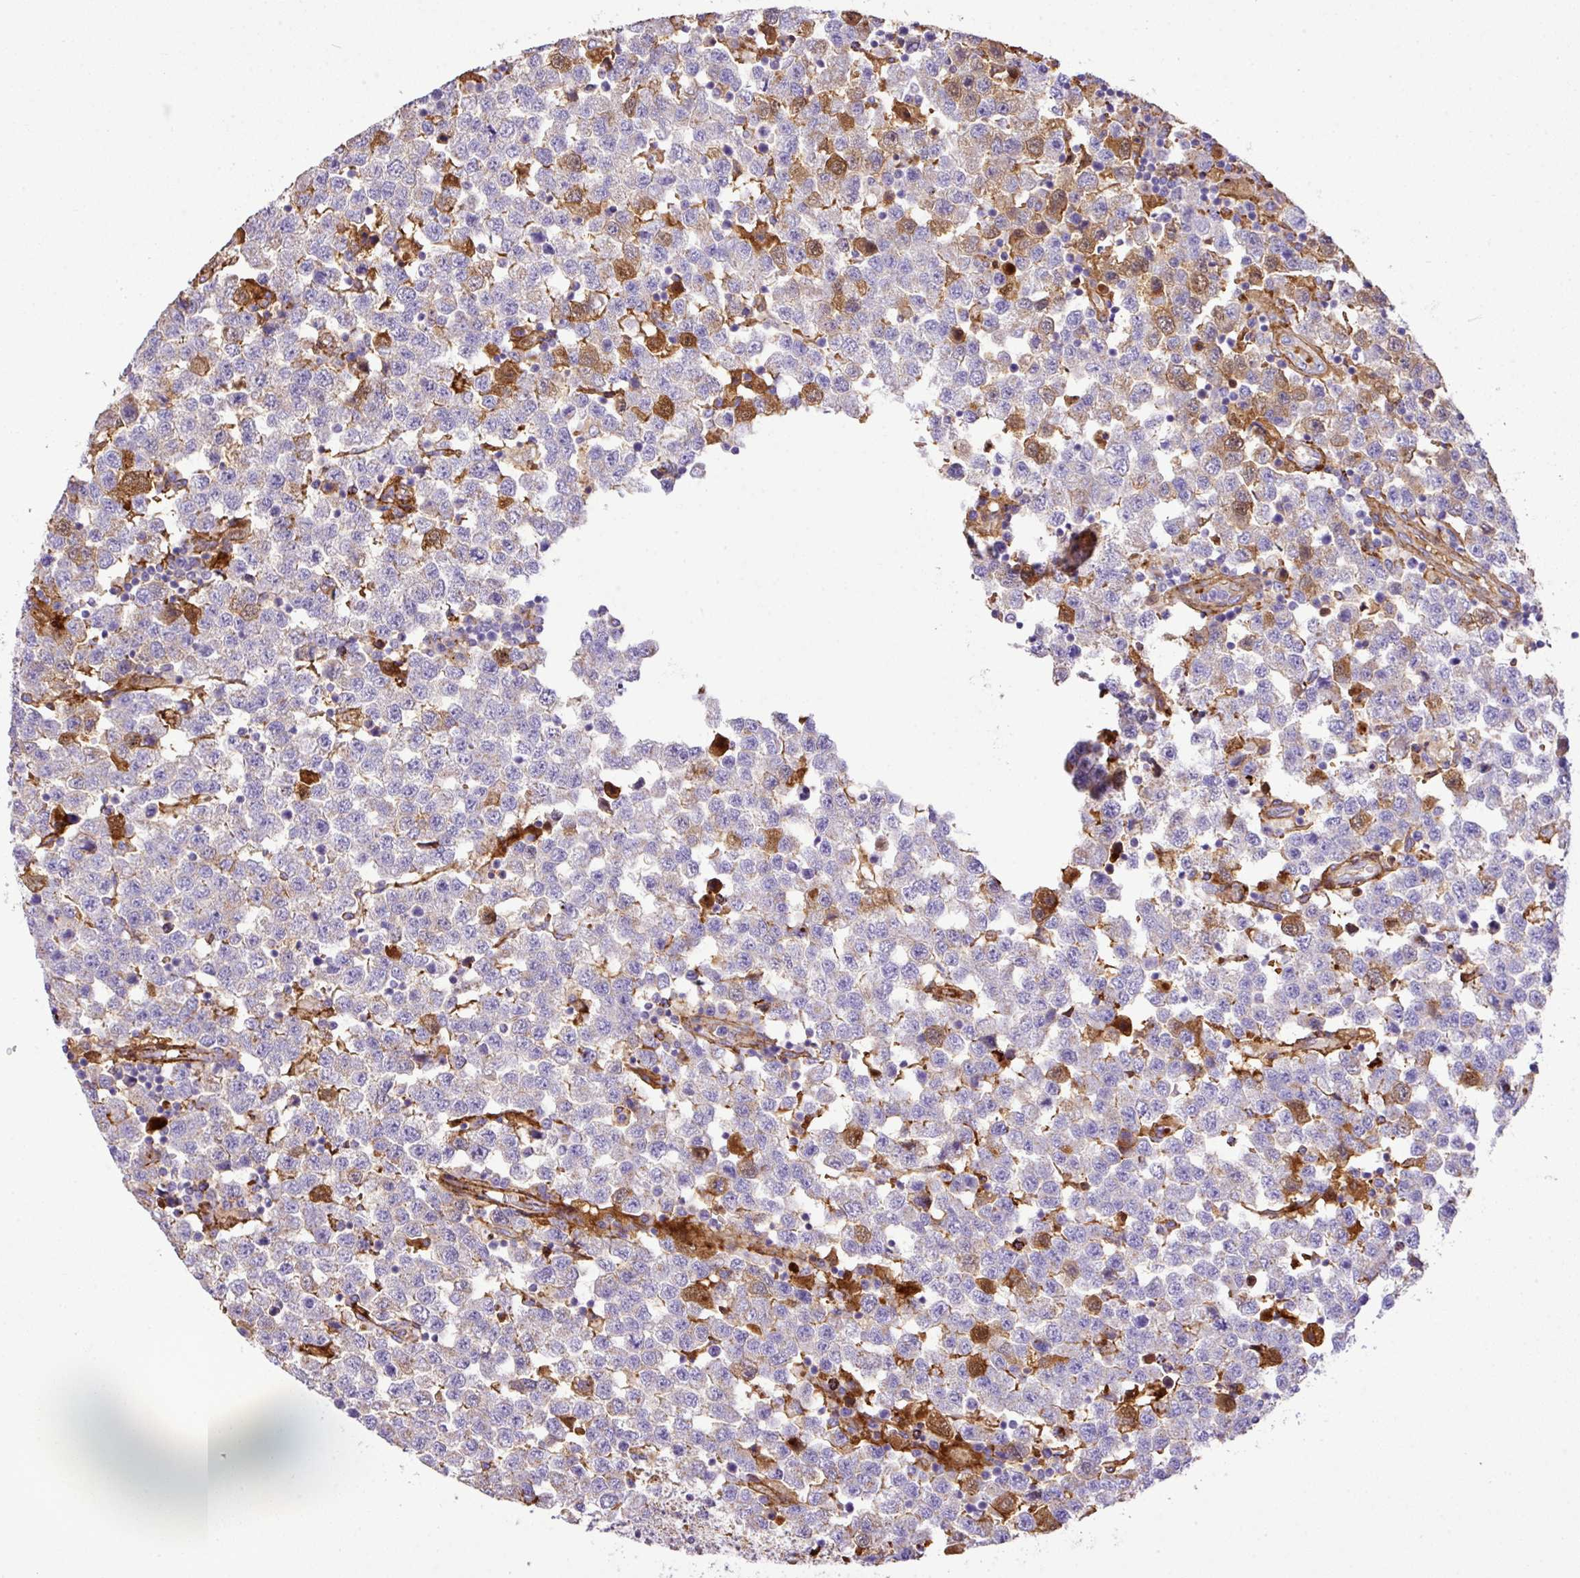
{"staining": {"intensity": "moderate", "quantity": "<25%", "location": "cytoplasmic/membranous,nuclear"}, "tissue": "testis cancer", "cell_type": "Tumor cells", "image_type": "cancer", "snomed": [{"axis": "morphology", "description": "Seminoma, NOS"}, {"axis": "topography", "description": "Testis"}], "caption": "IHC (DAB) staining of seminoma (testis) displays moderate cytoplasmic/membranous and nuclear protein positivity in approximately <25% of tumor cells.", "gene": "CTXN2", "patient": {"sex": "male", "age": 34}}